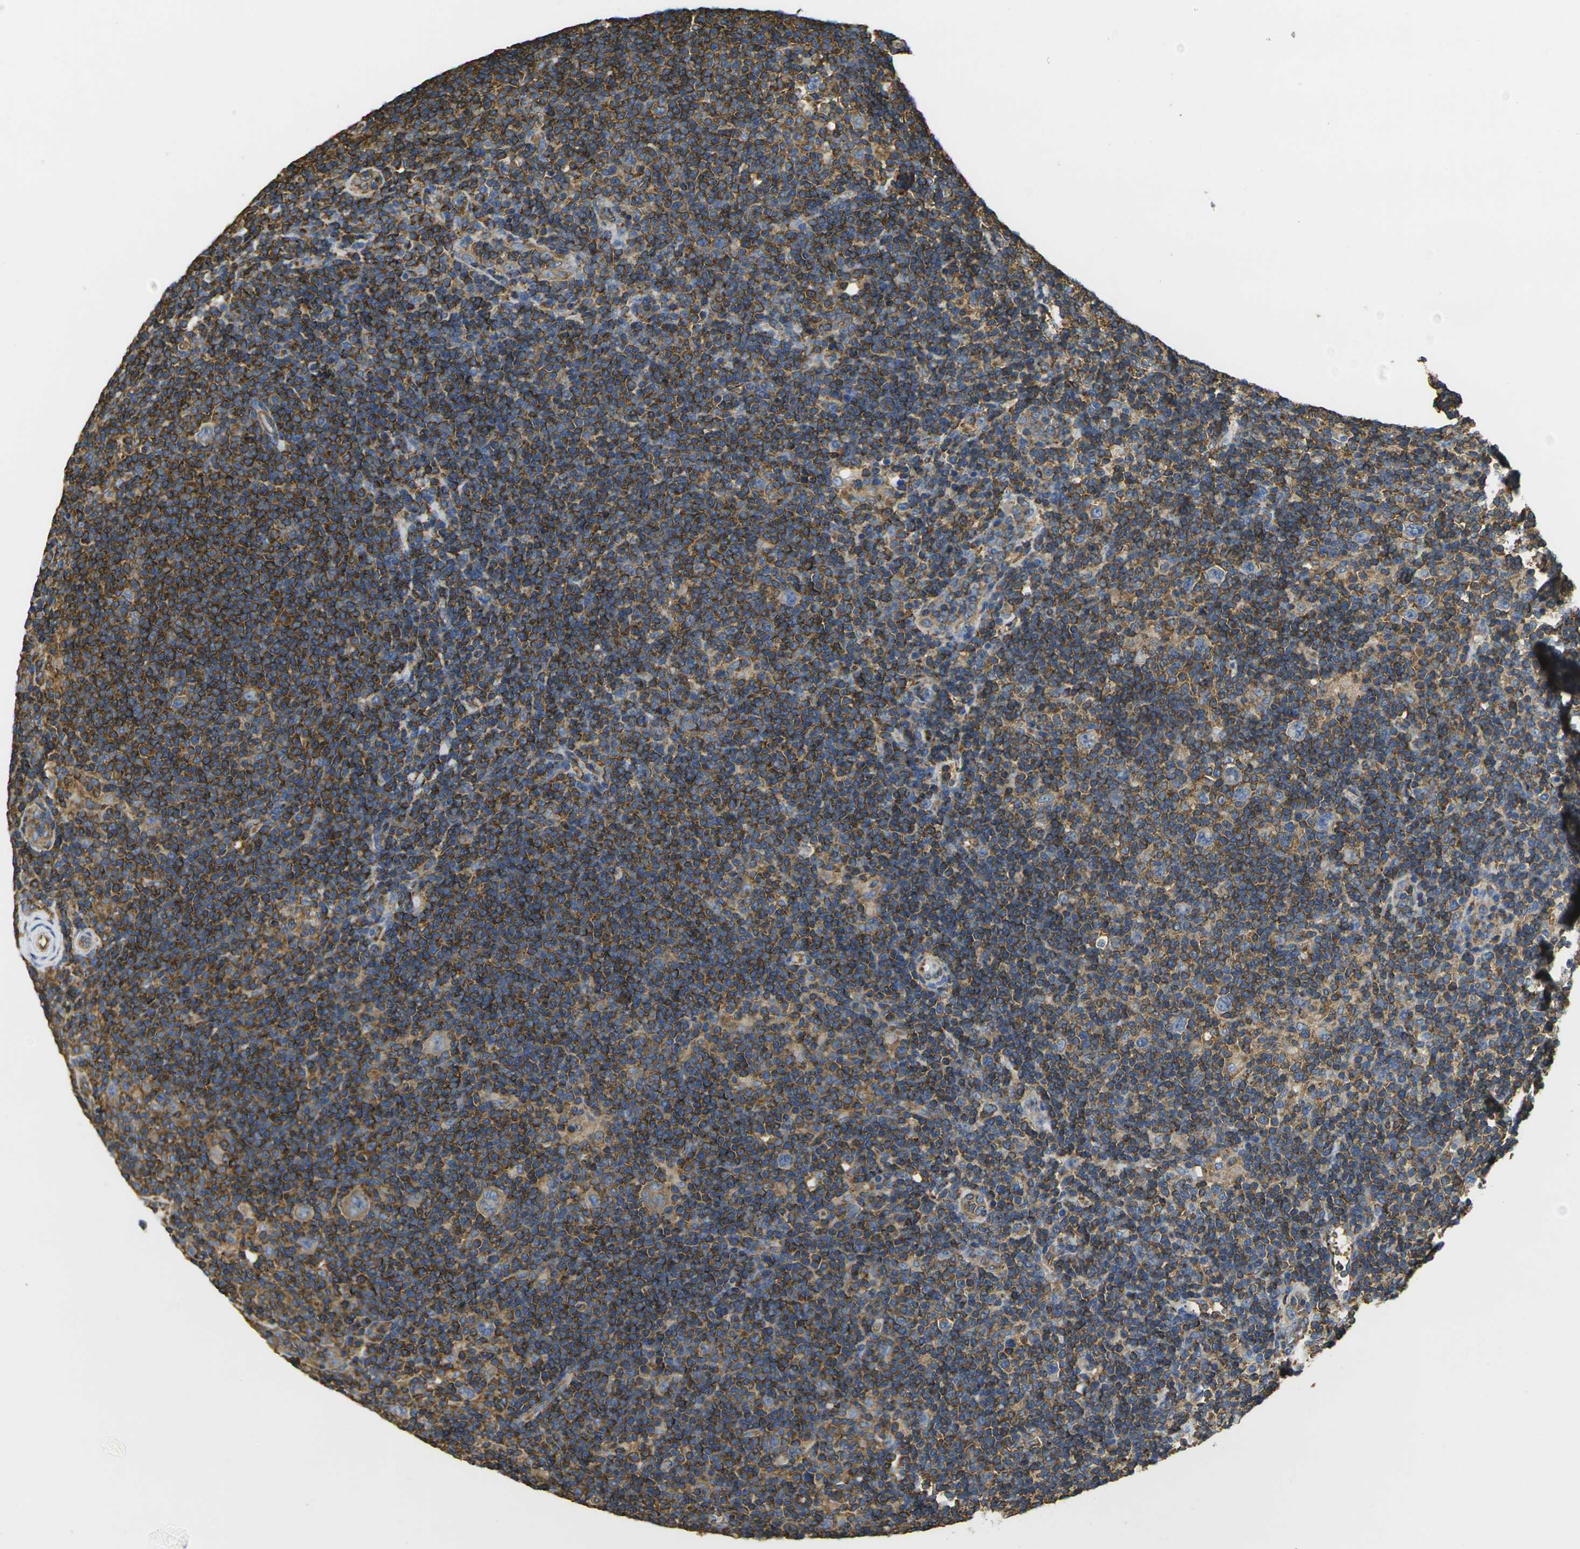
{"staining": {"intensity": "weak", "quantity": "<25%", "location": "cytoplasmic/membranous"}, "tissue": "lymphoma", "cell_type": "Tumor cells", "image_type": "cancer", "snomed": [{"axis": "morphology", "description": "Hodgkin's disease, NOS"}, {"axis": "topography", "description": "Lymph node"}], "caption": "Immunohistochemistry histopathology image of Hodgkin's disease stained for a protein (brown), which displays no positivity in tumor cells.", "gene": "FAM110D", "patient": {"sex": "female", "age": 57}}